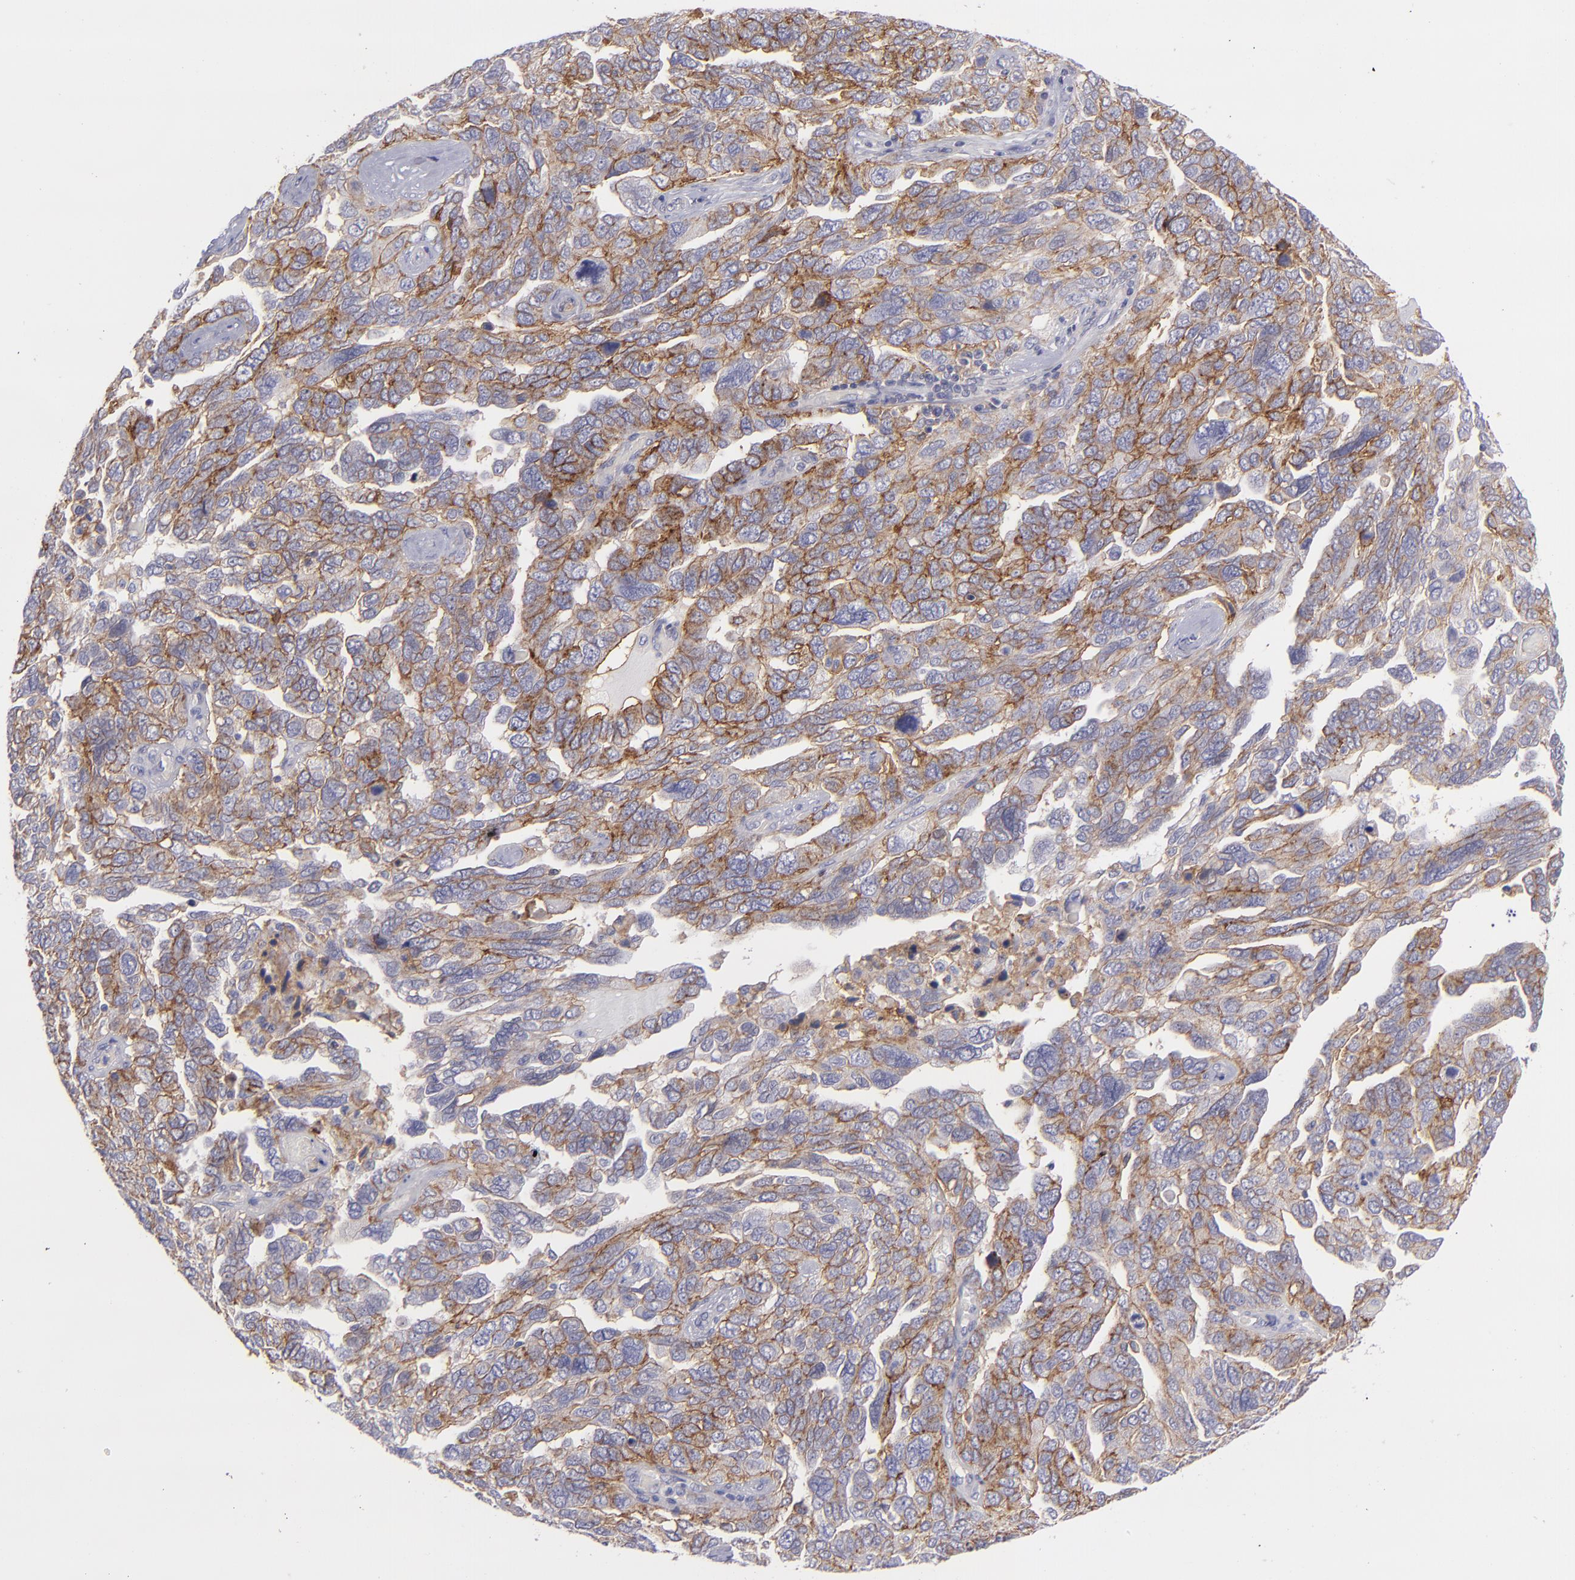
{"staining": {"intensity": "moderate", "quantity": ">75%", "location": "cytoplasmic/membranous"}, "tissue": "ovarian cancer", "cell_type": "Tumor cells", "image_type": "cancer", "snomed": [{"axis": "morphology", "description": "Cystadenocarcinoma, serous, NOS"}, {"axis": "topography", "description": "Ovary"}], "caption": "Ovarian serous cystadenocarcinoma tissue exhibits moderate cytoplasmic/membranous staining in about >75% of tumor cells, visualized by immunohistochemistry.", "gene": "BSG", "patient": {"sex": "female", "age": 64}}